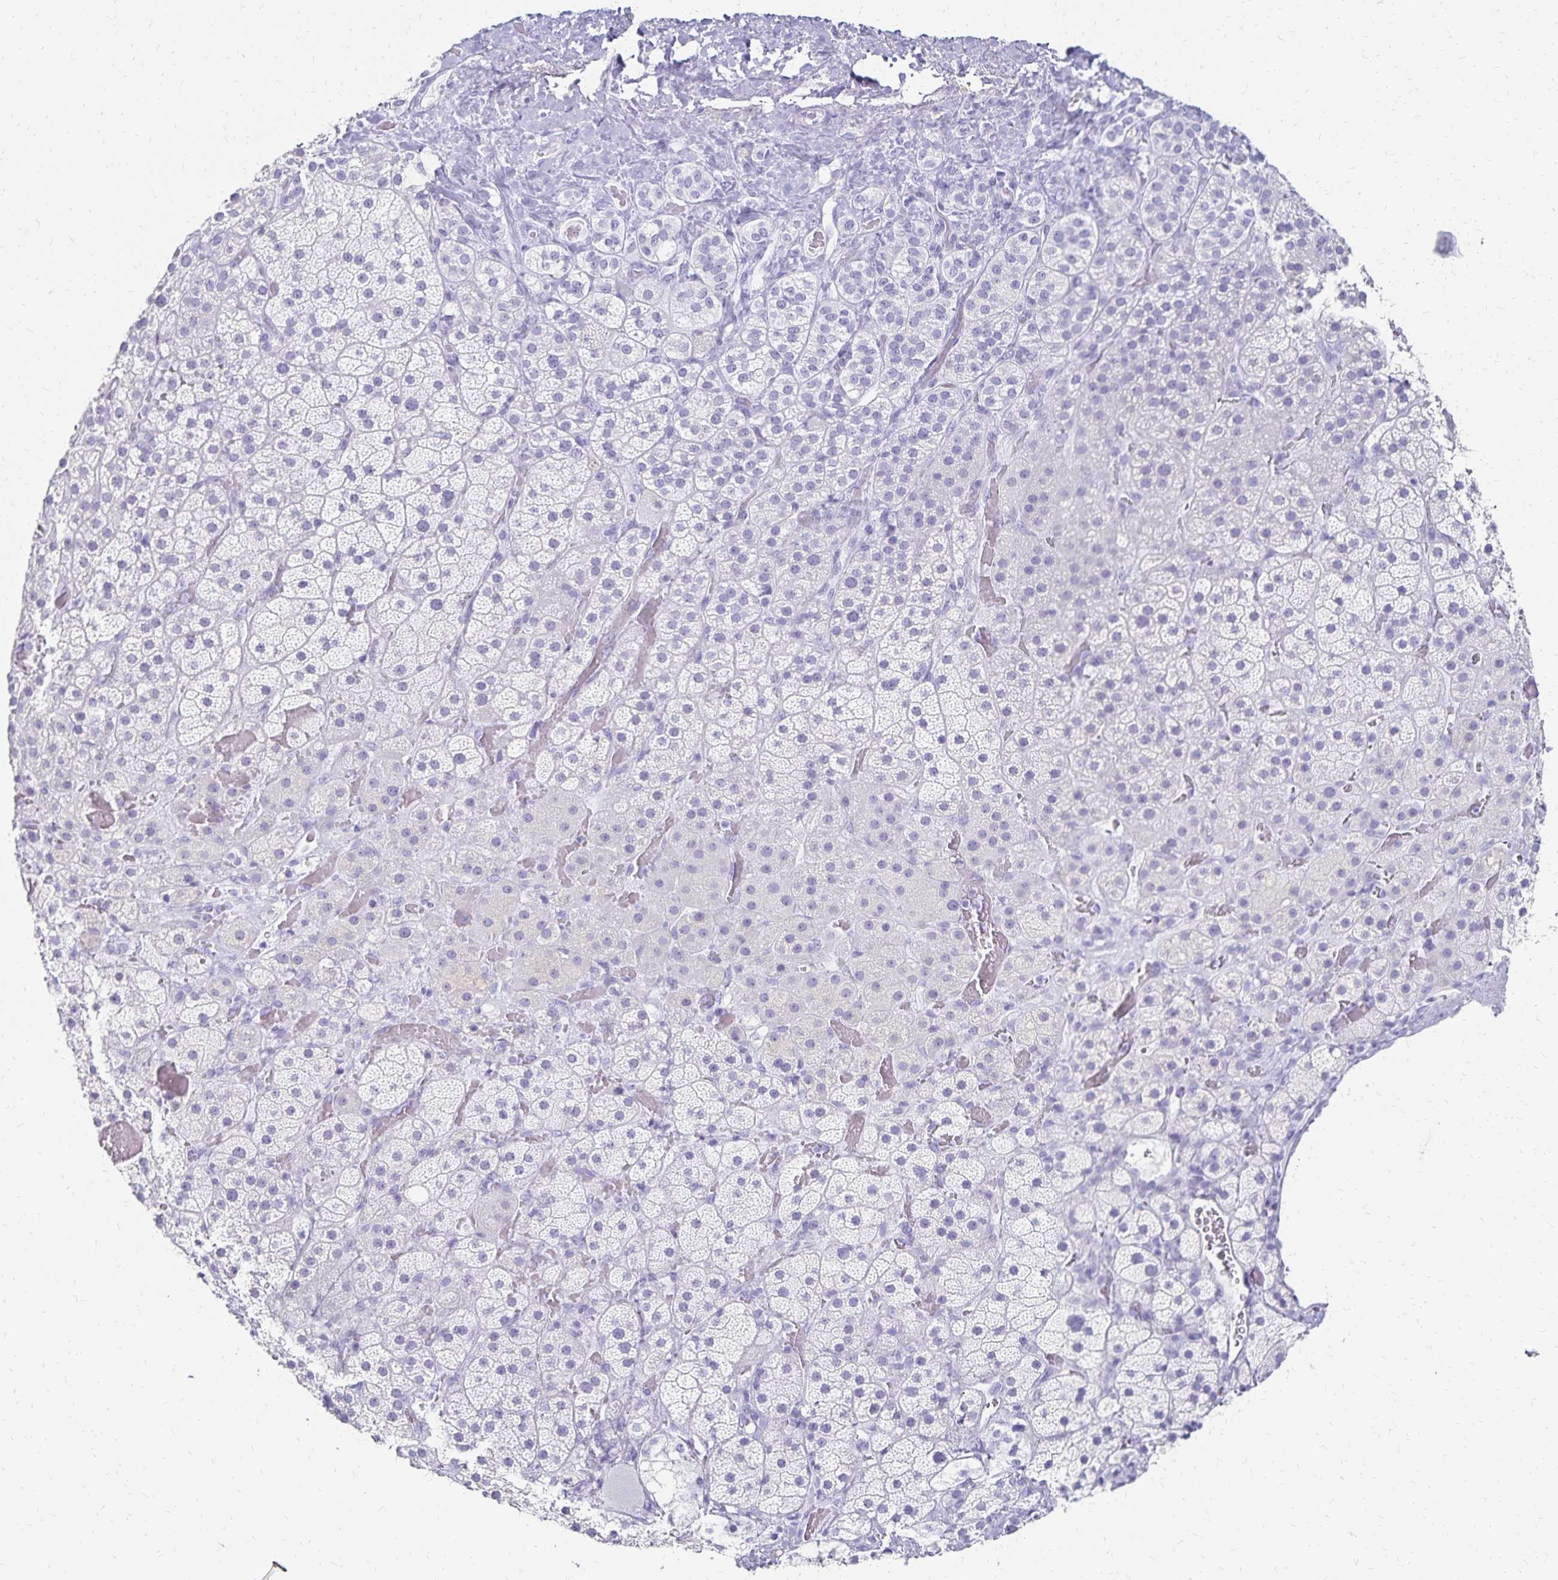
{"staining": {"intensity": "negative", "quantity": "none", "location": "none"}, "tissue": "adrenal gland", "cell_type": "Glandular cells", "image_type": "normal", "snomed": [{"axis": "morphology", "description": "Normal tissue, NOS"}, {"axis": "topography", "description": "Adrenal gland"}], "caption": "The immunohistochemistry (IHC) image has no significant expression in glandular cells of adrenal gland. (Stains: DAB immunohistochemistry with hematoxylin counter stain, Microscopy: brightfield microscopy at high magnification).", "gene": "GIP", "patient": {"sex": "male", "age": 57}}